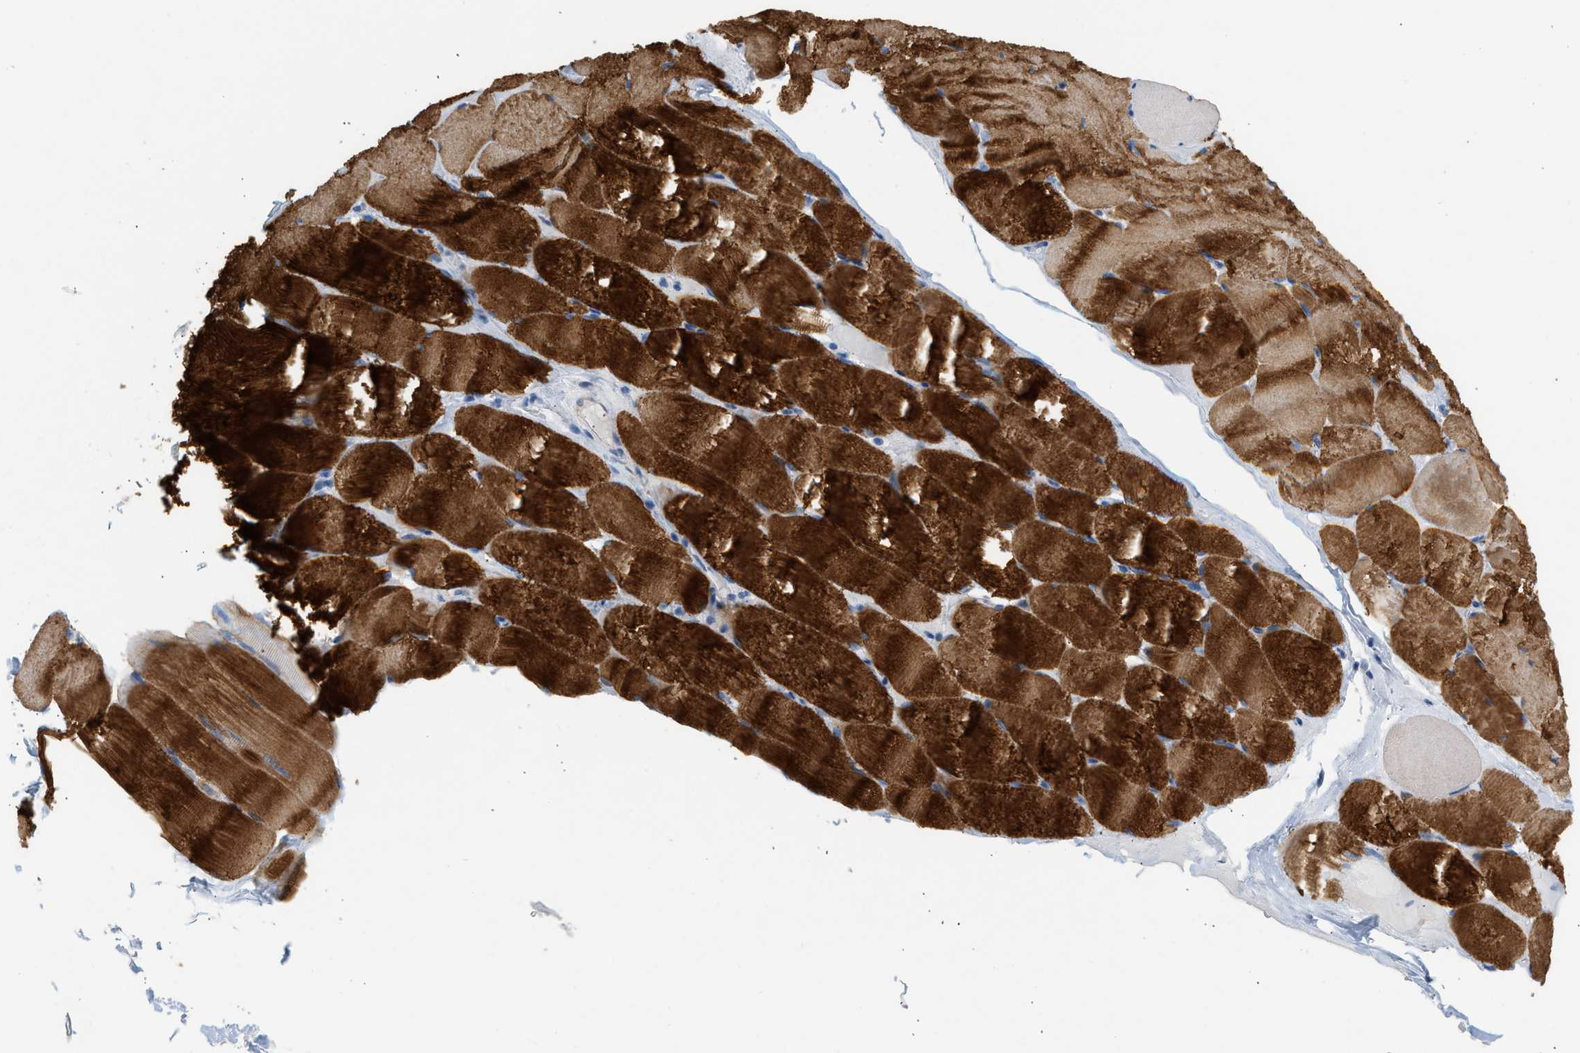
{"staining": {"intensity": "strong", "quantity": "25%-75%", "location": "cytoplasmic/membranous"}, "tissue": "skeletal muscle", "cell_type": "Myocytes", "image_type": "normal", "snomed": [{"axis": "morphology", "description": "Normal tissue, NOS"}, {"axis": "topography", "description": "Skeletal muscle"}], "caption": "This photomicrograph displays immunohistochemistry (IHC) staining of unremarkable skeletal muscle, with high strong cytoplasmic/membranous staining in about 25%-75% of myocytes.", "gene": "NDUFS8", "patient": {"sex": "male", "age": 62}}